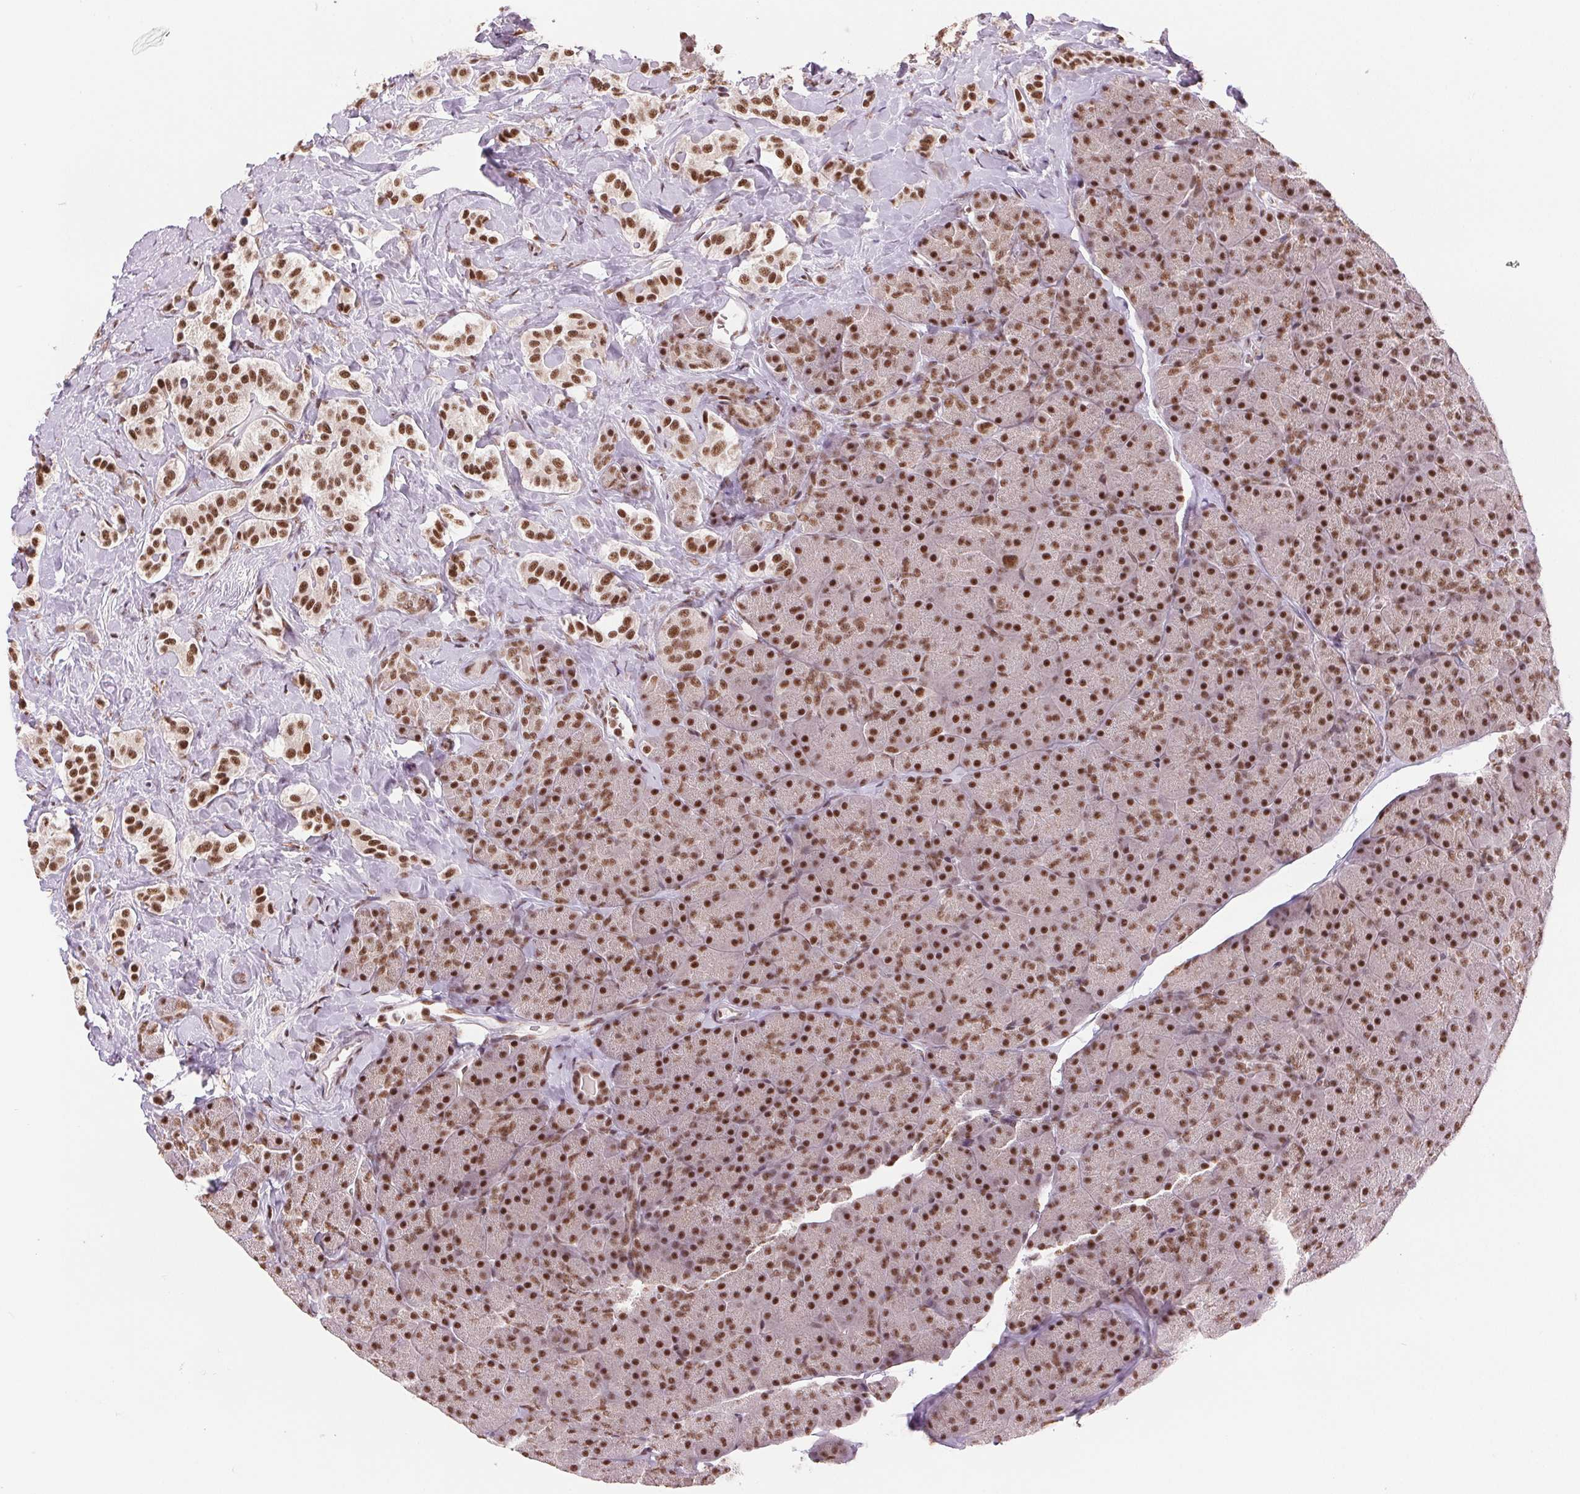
{"staining": {"intensity": "strong", "quantity": ">75%", "location": "nuclear"}, "tissue": "carcinoid", "cell_type": "Tumor cells", "image_type": "cancer", "snomed": [{"axis": "morphology", "description": "Normal tissue, NOS"}, {"axis": "morphology", "description": "Carcinoid, malignant, NOS"}, {"axis": "topography", "description": "Pancreas"}], "caption": "A brown stain shows strong nuclear expression of a protein in carcinoid tumor cells.", "gene": "IK", "patient": {"sex": "male", "age": 36}}